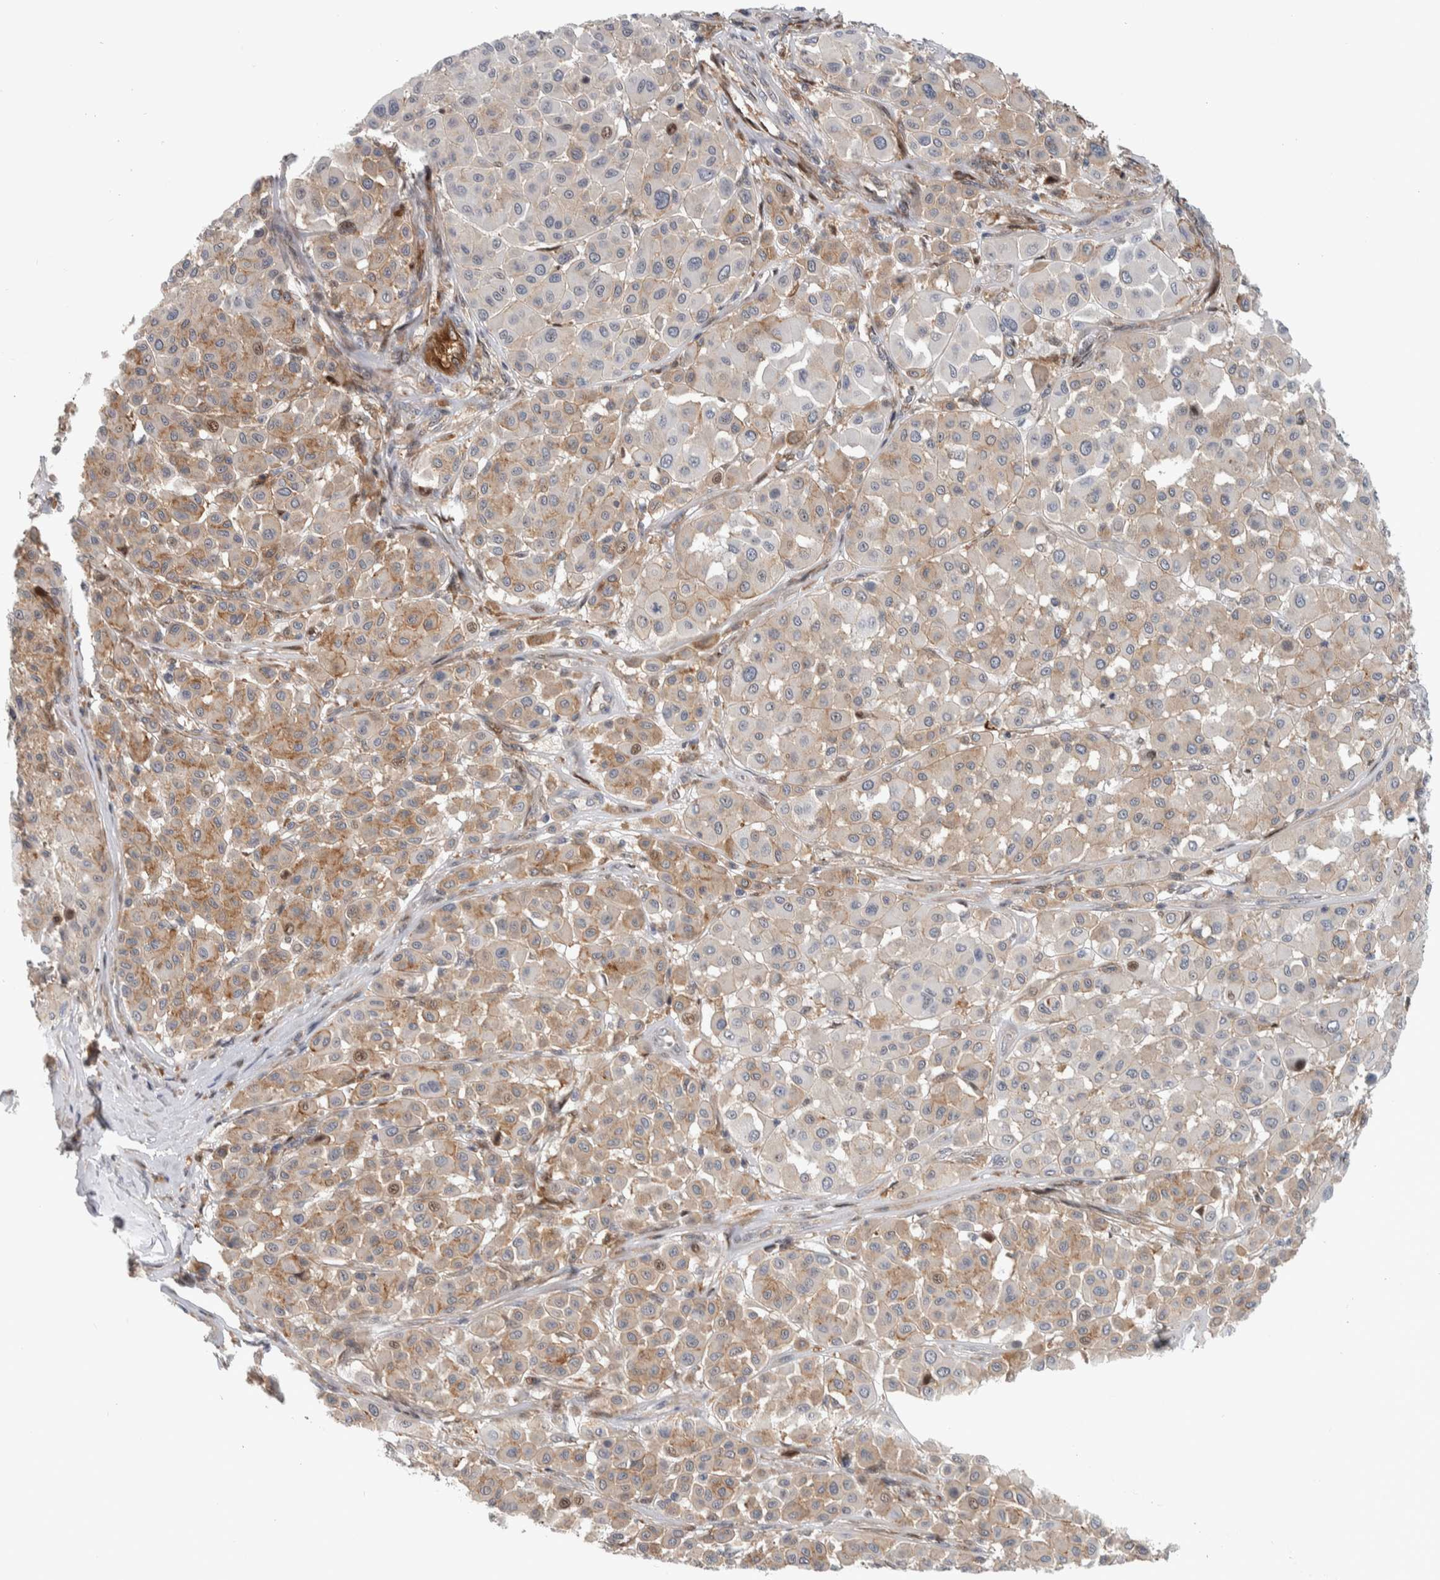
{"staining": {"intensity": "weak", "quantity": "25%-75%", "location": "cytoplasmic/membranous"}, "tissue": "melanoma", "cell_type": "Tumor cells", "image_type": "cancer", "snomed": [{"axis": "morphology", "description": "Malignant melanoma, Metastatic site"}, {"axis": "topography", "description": "Soft tissue"}], "caption": "Melanoma was stained to show a protein in brown. There is low levels of weak cytoplasmic/membranous staining in approximately 25%-75% of tumor cells.", "gene": "MSL1", "patient": {"sex": "male", "age": 41}}